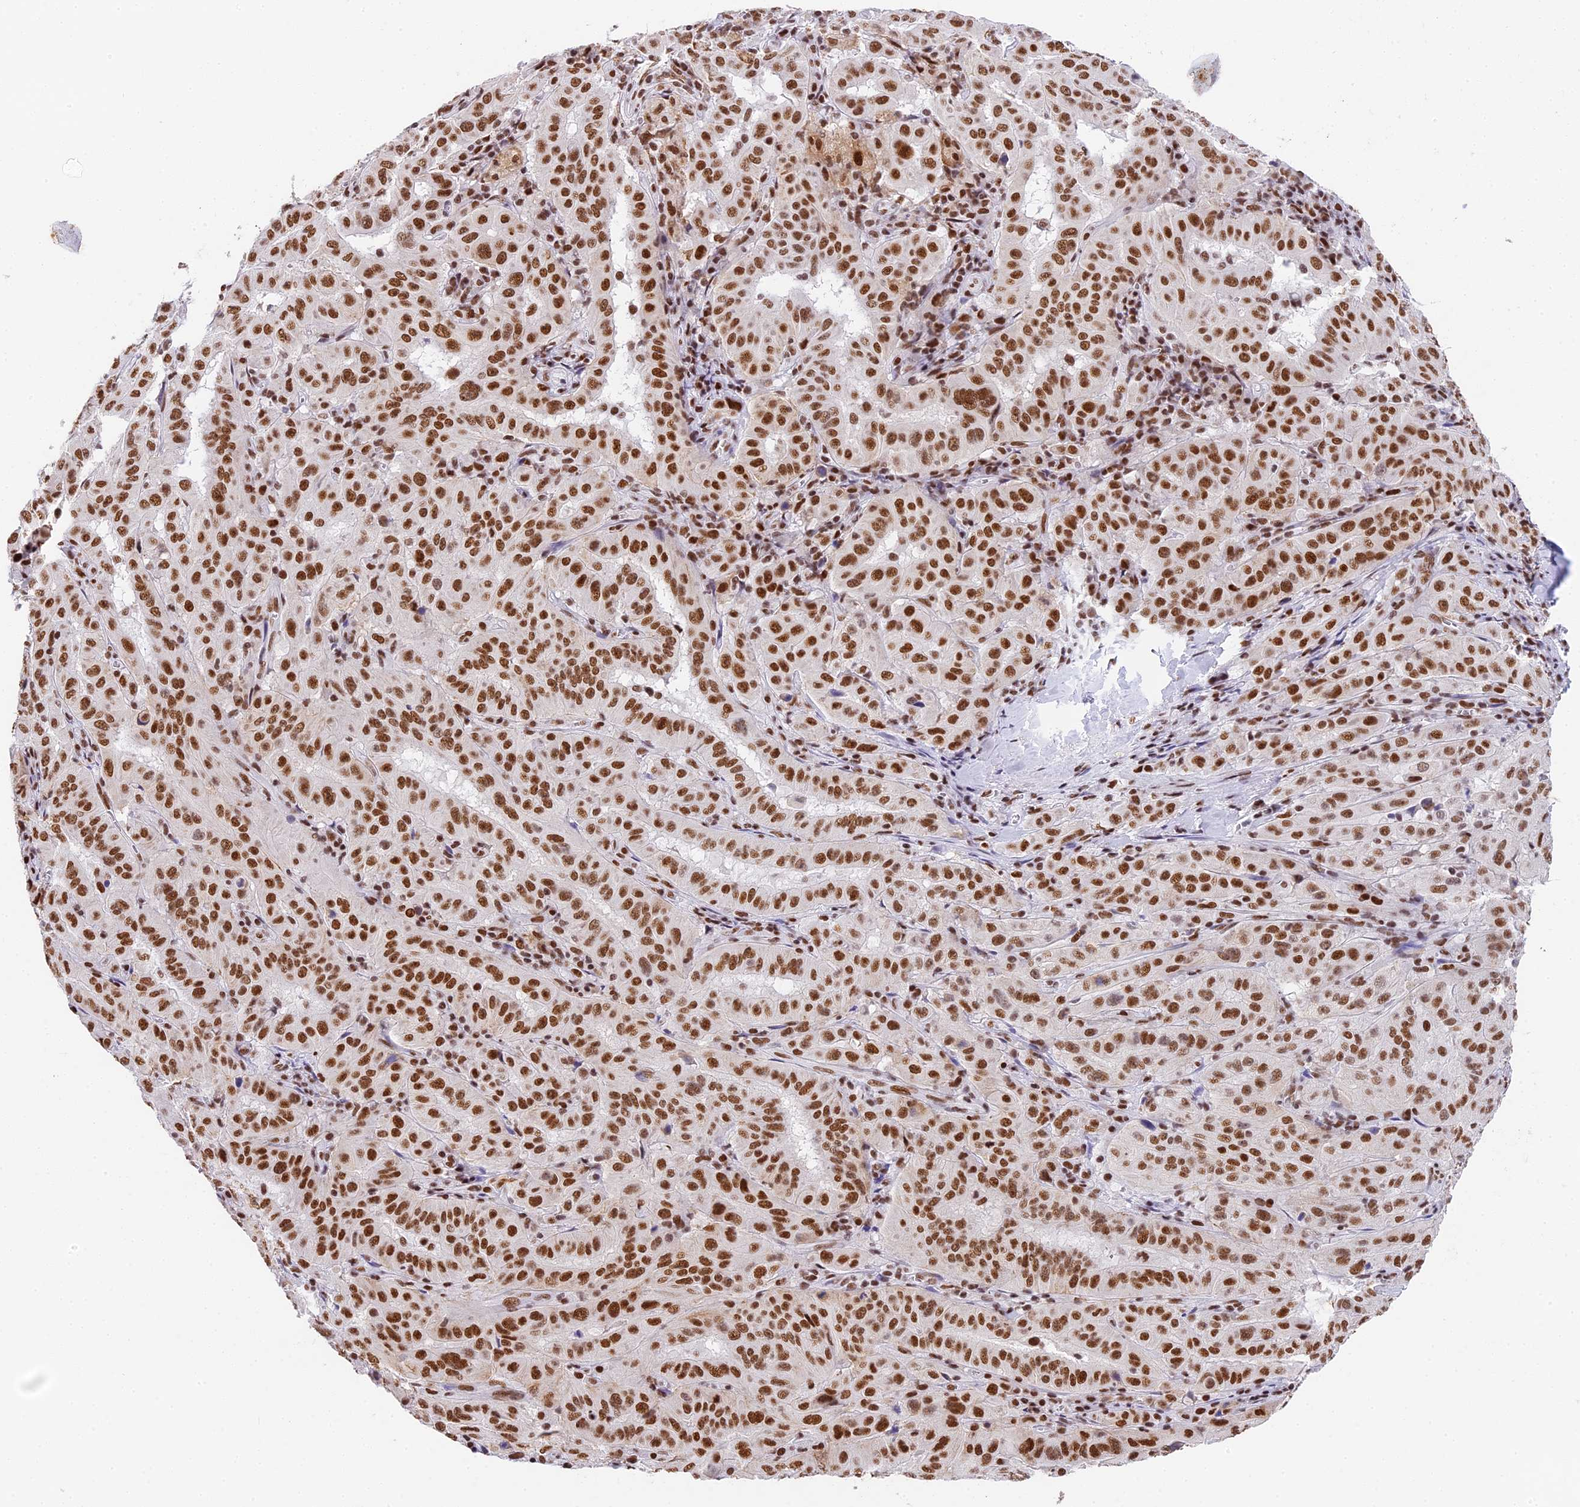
{"staining": {"intensity": "strong", "quantity": ">75%", "location": "nuclear"}, "tissue": "pancreatic cancer", "cell_type": "Tumor cells", "image_type": "cancer", "snomed": [{"axis": "morphology", "description": "Adenocarcinoma, NOS"}, {"axis": "topography", "description": "Pancreas"}], "caption": "Strong nuclear positivity is seen in about >75% of tumor cells in pancreatic cancer (adenocarcinoma). The staining is performed using DAB brown chromogen to label protein expression. The nuclei are counter-stained blue using hematoxylin.", "gene": "SBNO1", "patient": {"sex": "male", "age": 63}}